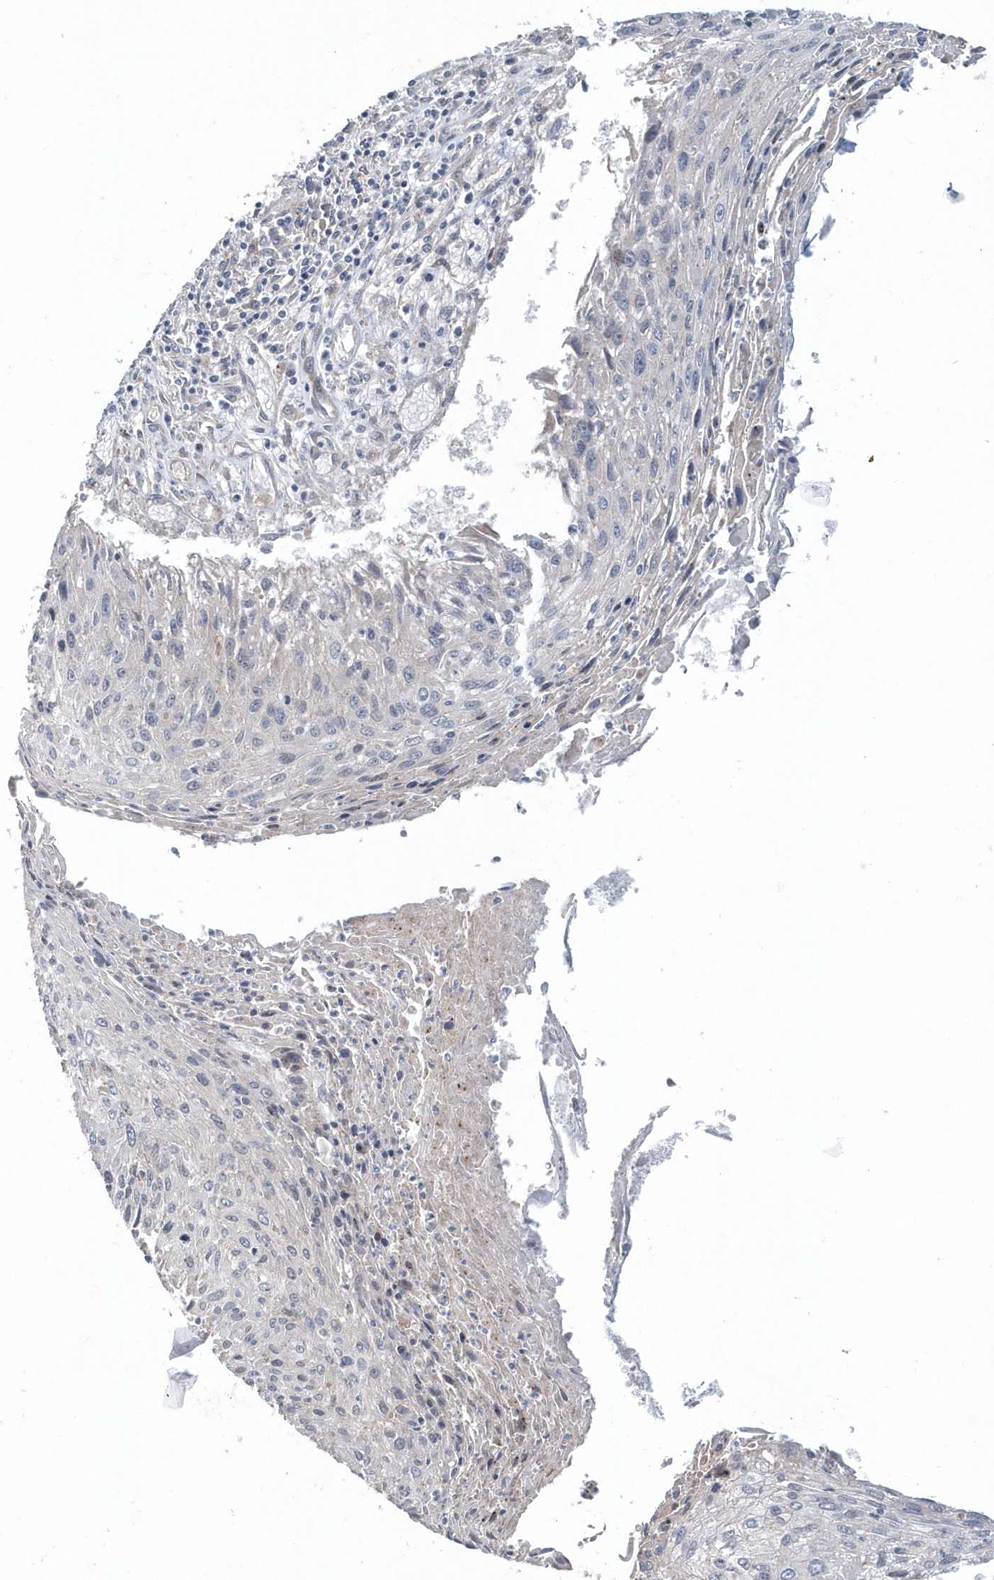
{"staining": {"intensity": "negative", "quantity": "none", "location": "none"}, "tissue": "cervical cancer", "cell_type": "Tumor cells", "image_type": "cancer", "snomed": [{"axis": "morphology", "description": "Squamous cell carcinoma, NOS"}, {"axis": "topography", "description": "Cervix"}], "caption": "Tumor cells show no significant expression in squamous cell carcinoma (cervical). (DAB (3,3'-diaminobenzidine) IHC visualized using brightfield microscopy, high magnification).", "gene": "MCC", "patient": {"sex": "female", "age": 51}}